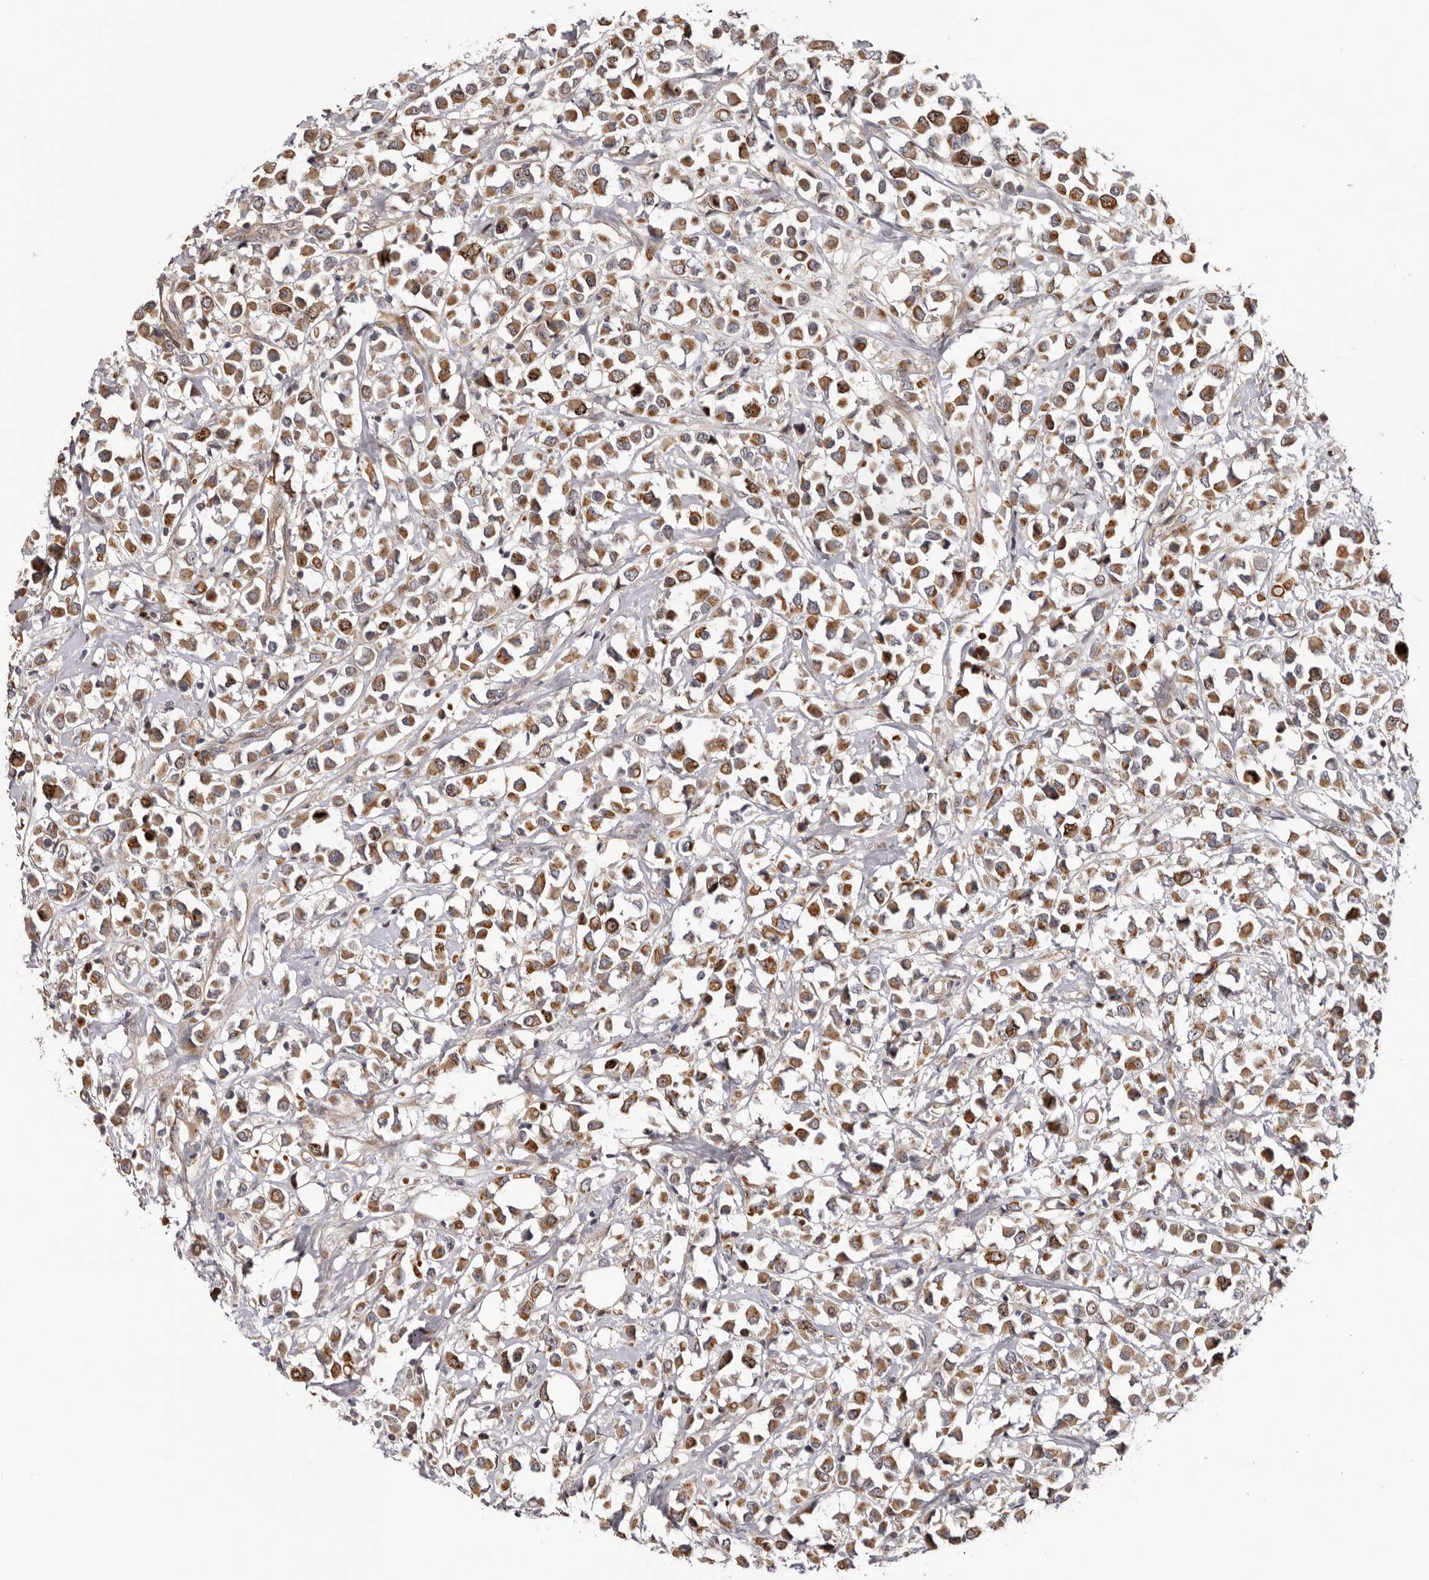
{"staining": {"intensity": "moderate", "quantity": ">75%", "location": "cytoplasmic/membranous"}, "tissue": "breast cancer", "cell_type": "Tumor cells", "image_type": "cancer", "snomed": [{"axis": "morphology", "description": "Duct carcinoma"}, {"axis": "topography", "description": "Breast"}], "caption": "Immunohistochemistry micrograph of neoplastic tissue: human breast cancer (infiltrating ductal carcinoma) stained using IHC displays medium levels of moderate protein expression localized specifically in the cytoplasmic/membranous of tumor cells, appearing as a cytoplasmic/membranous brown color.", "gene": "CDCA8", "patient": {"sex": "female", "age": 61}}